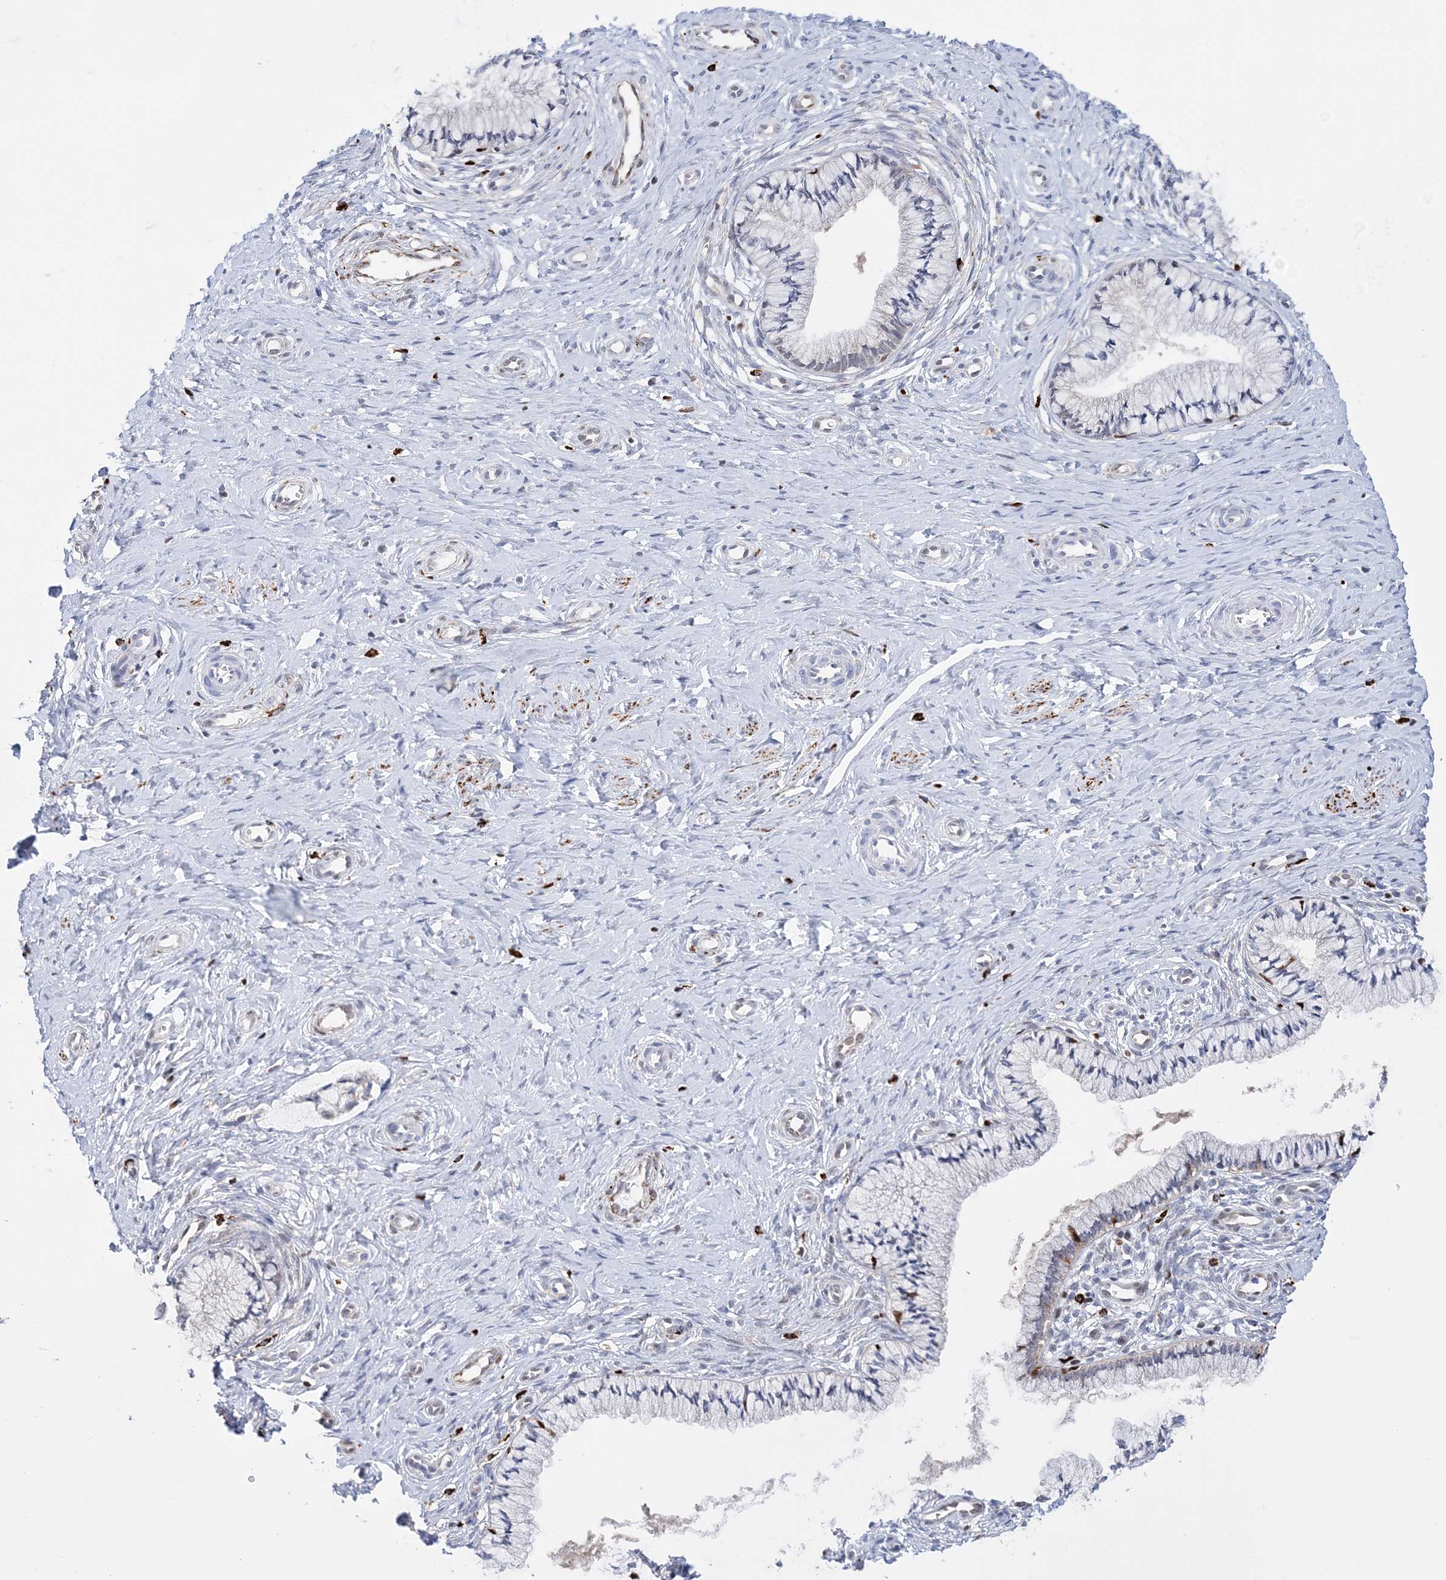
{"staining": {"intensity": "moderate", "quantity": "<25%", "location": "nuclear"}, "tissue": "cervix", "cell_type": "Glandular cells", "image_type": "normal", "snomed": [{"axis": "morphology", "description": "Normal tissue, NOS"}, {"axis": "topography", "description": "Cervix"}], "caption": "Immunohistochemistry of benign human cervix exhibits low levels of moderate nuclear positivity in approximately <25% of glandular cells. (DAB IHC with brightfield microscopy, high magnification).", "gene": "NIT2", "patient": {"sex": "female", "age": 36}}